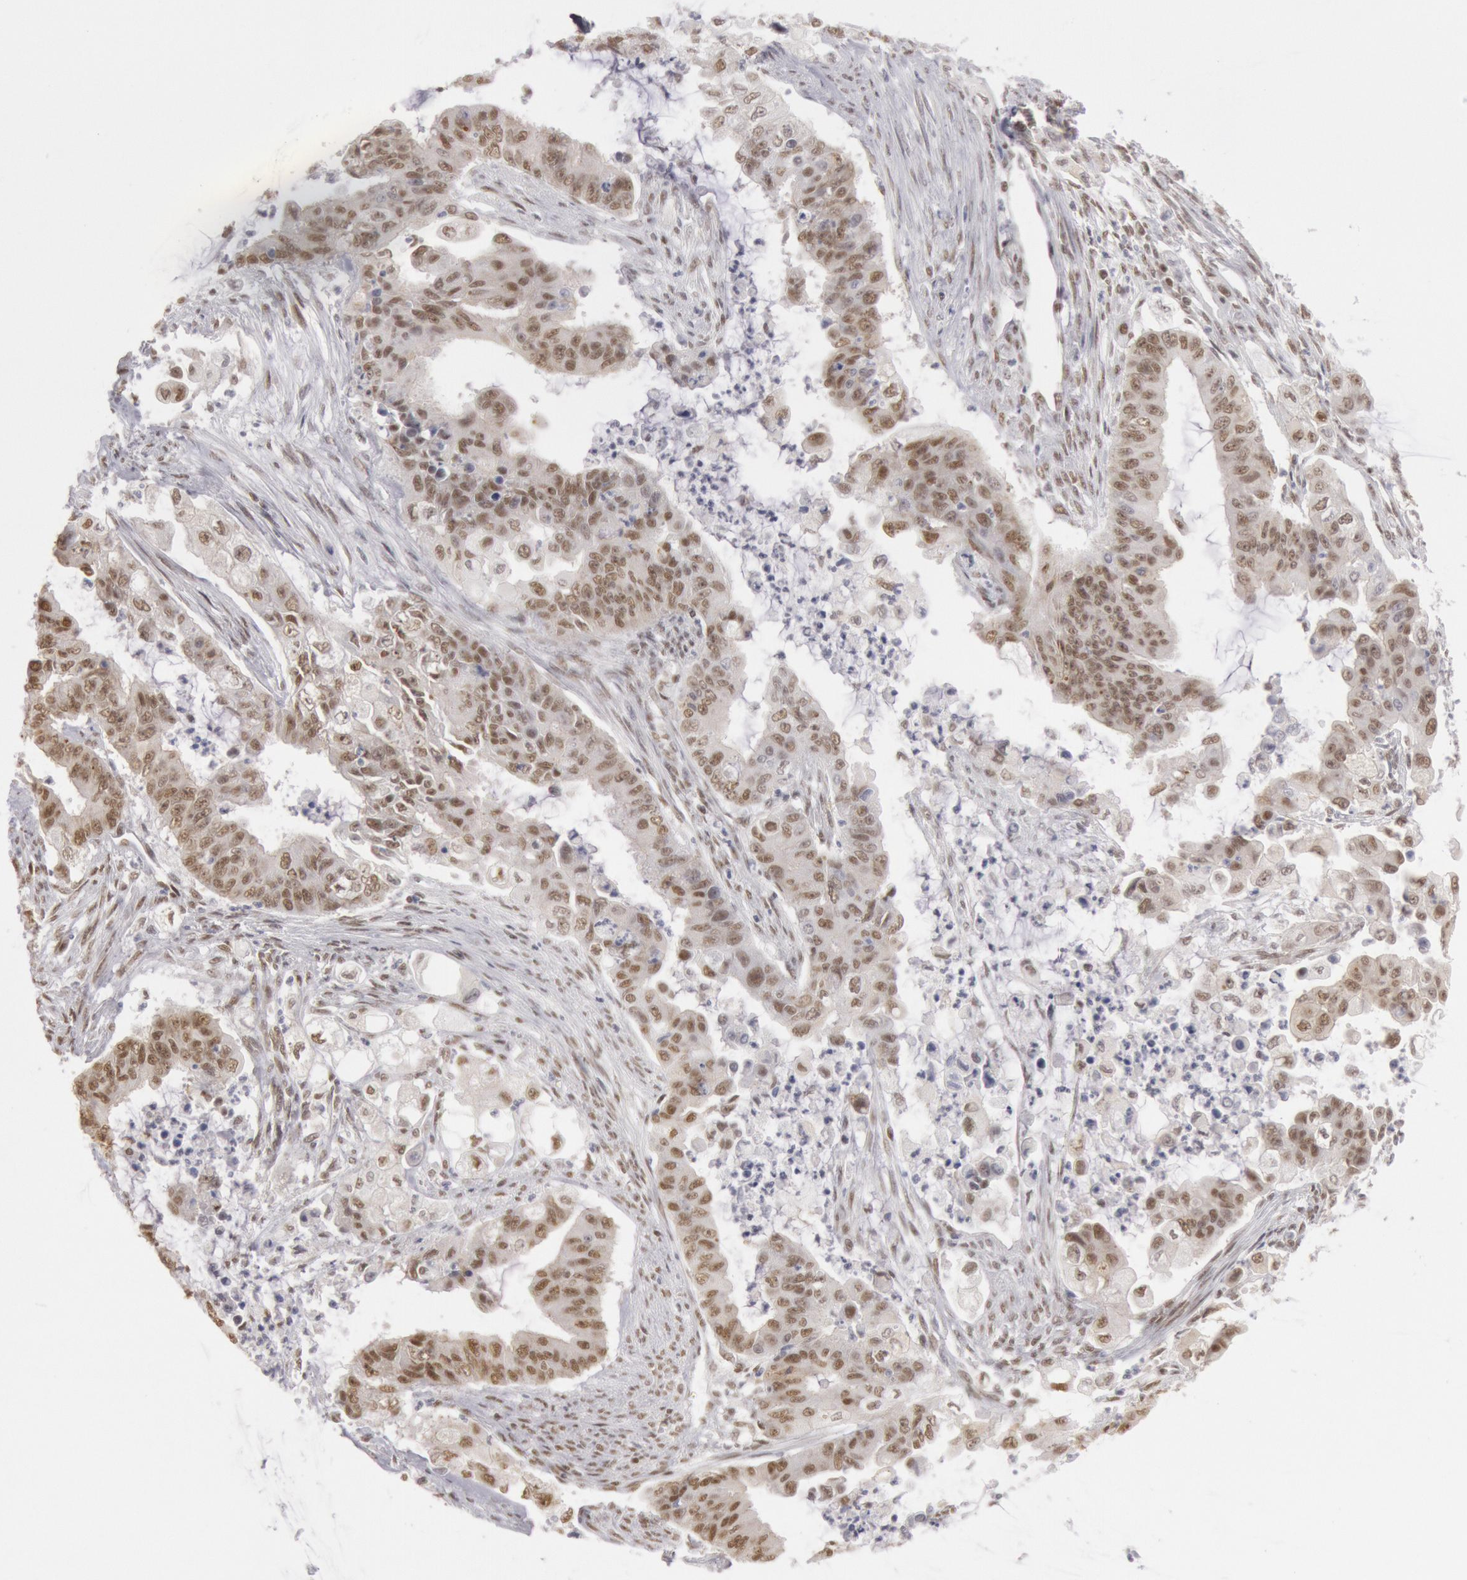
{"staining": {"intensity": "moderate", "quantity": "25%-75%", "location": "nuclear"}, "tissue": "endometrial cancer", "cell_type": "Tumor cells", "image_type": "cancer", "snomed": [{"axis": "morphology", "description": "Adenocarcinoma, NOS"}, {"axis": "topography", "description": "Endometrium"}], "caption": "Human endometrial cancer (adenocarcinoma) stained for a protein (brown) demonstrates moderate nuclear positive staining in about 25%-75% of tumor cells.", "gene": "ESS2", "patient": {"sex": "female", "age": 75}}